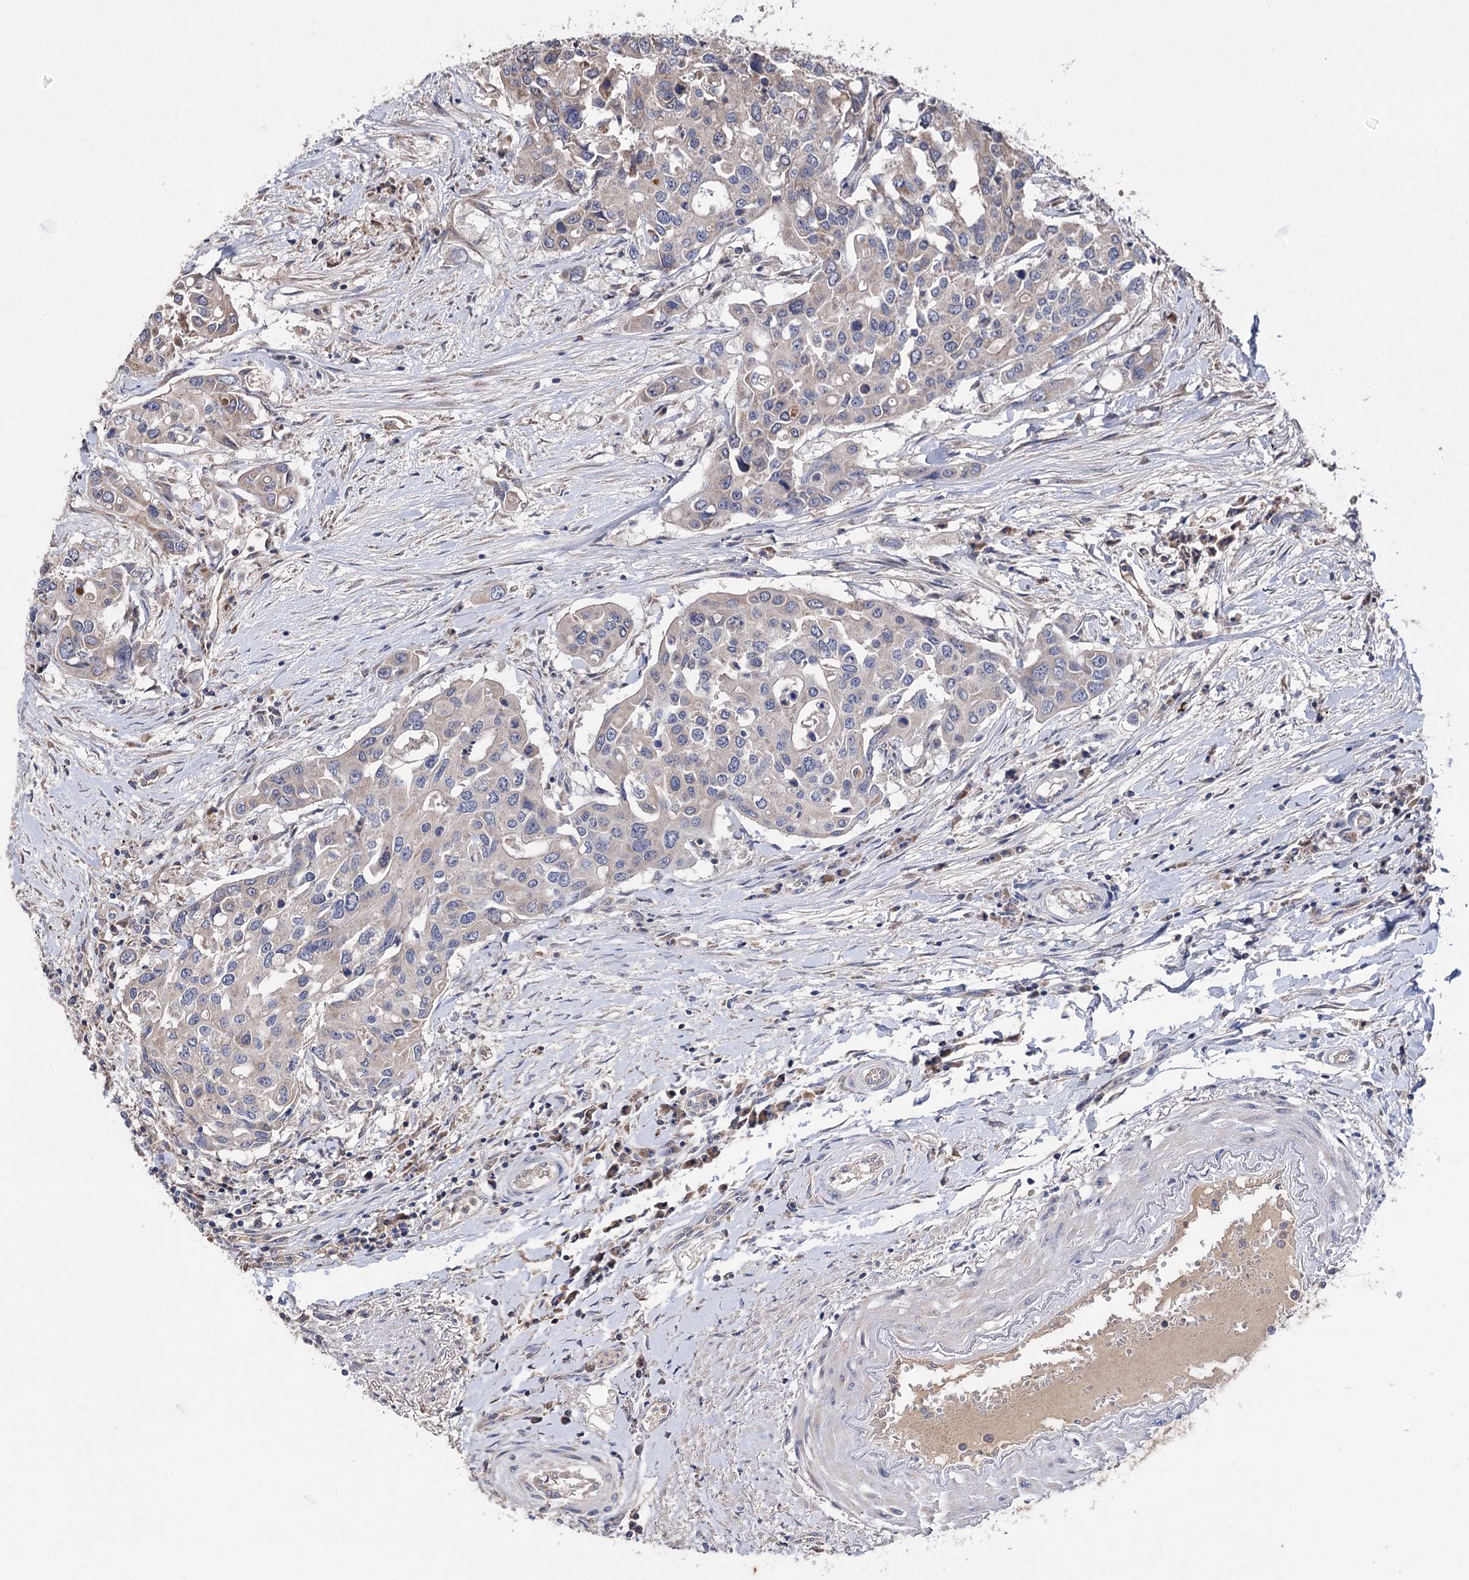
{"staining": {"intensity": "weak", "quantity": "25%-75%", "location": "cytoplasmic/membranous"}, "tissue": "colorectal cancer", "cell_type": "Tumor cells", "image_type": "cancer", "snomed": [{"axis": "morphology", "description": "Adenocarcinoma, NOS"}, {"axis": "topography", "description": "Colon"}], "caption": "DAB (3,3'-diaminobenzidine) immunohistochemical staining of colorectal cancer (adenocarcinoma) exhibits weak cytoplasmic/membranous protein staining in about 25%-75% of tumor cells. (brown staining indicates protein expression, while blue staining denotes nuclei).", "gene": "RASSF3", "patient": {"sex": "male", "age": 77}}